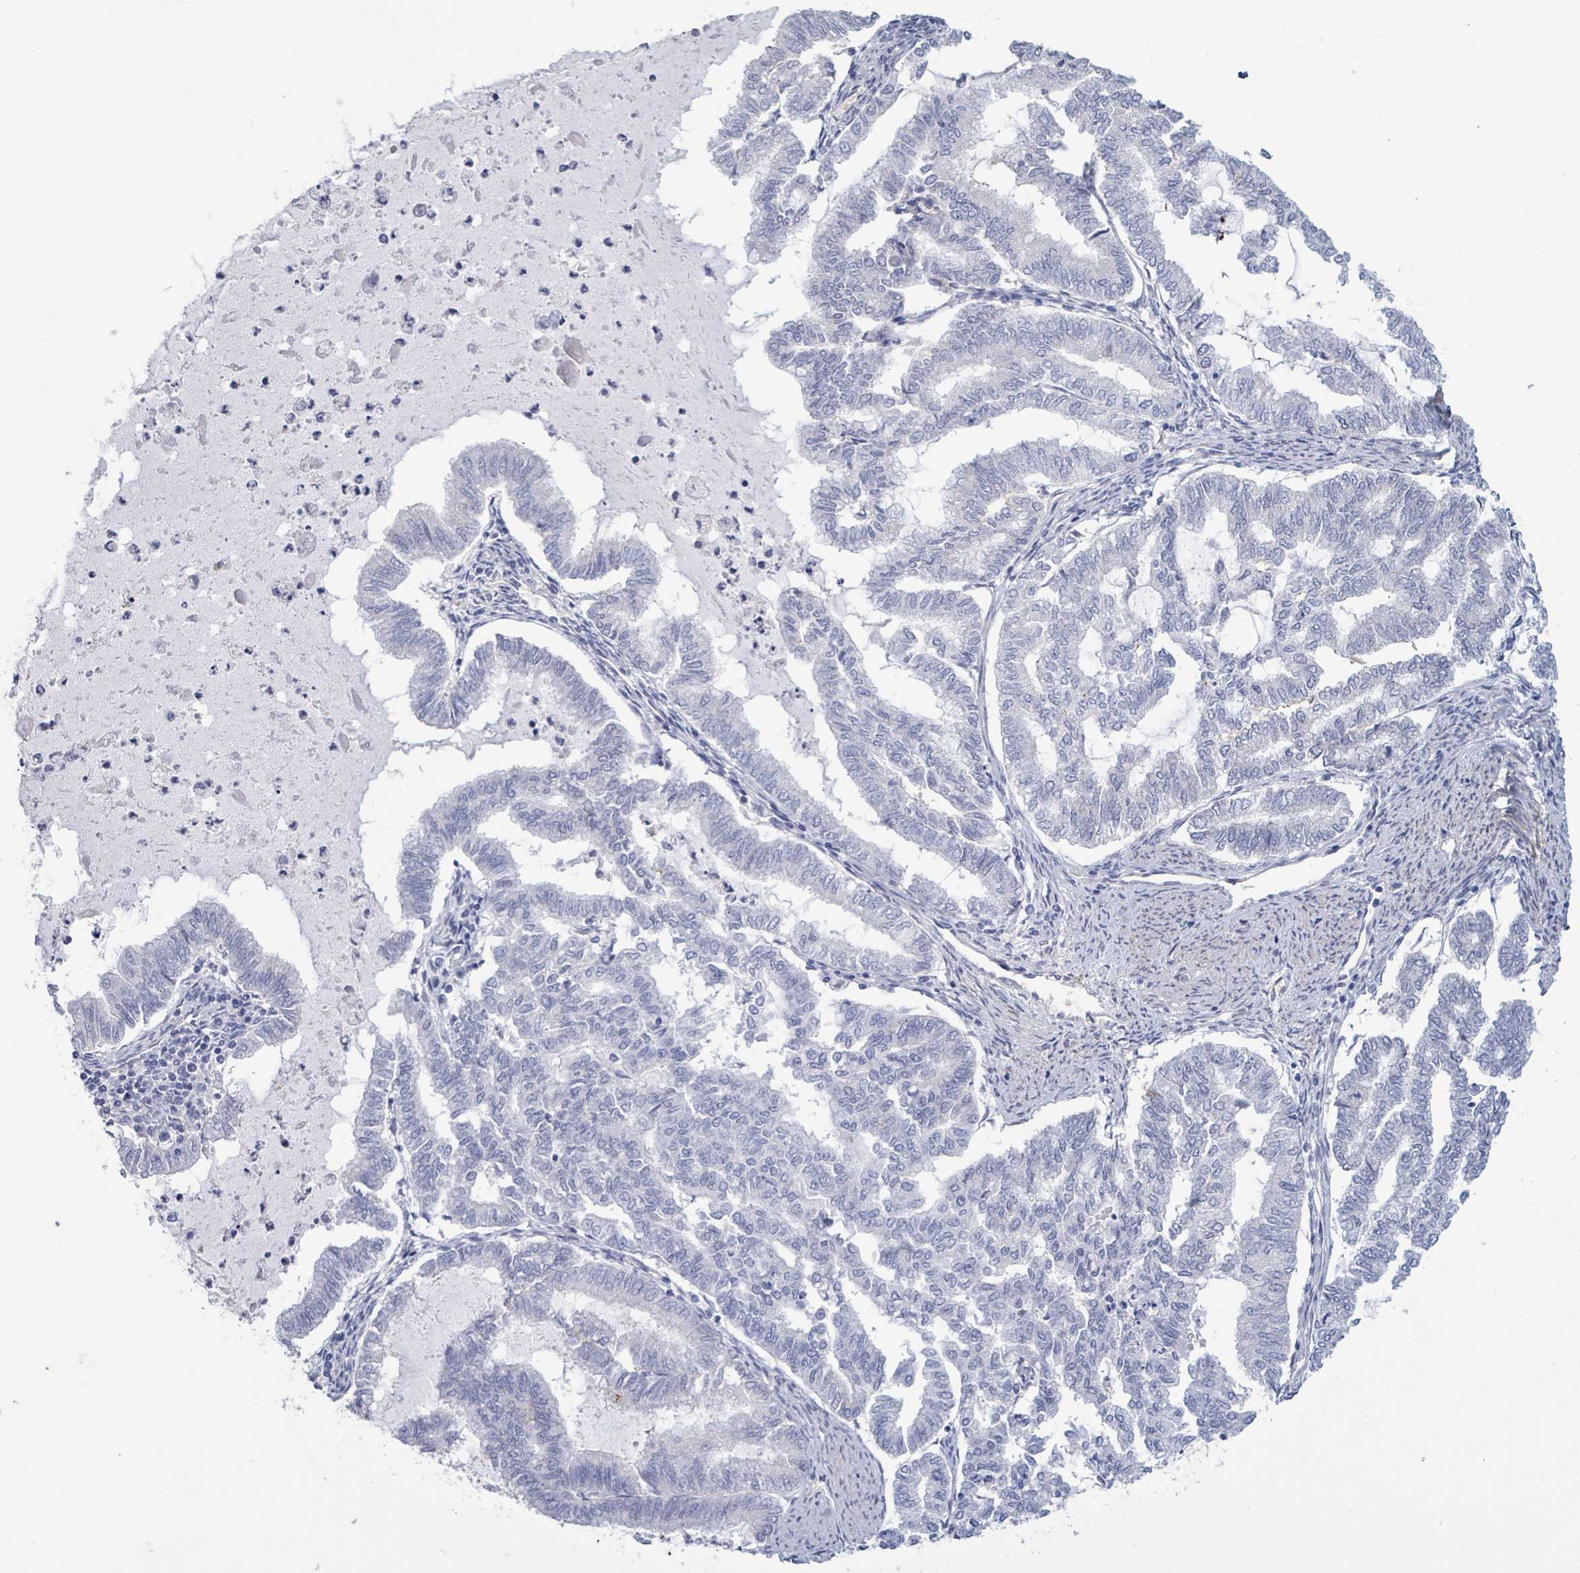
{"staining": {"intensity": "negative", "quantity": "none", "location": "none"}, "tissue": "endometrial cancer", "cell_type": "Tumor cells", "image_type": "cancer", "snomed": [{"axis": "morphology", "description": "Adenocarcinoma, NOS"}, {"axis": "topography", "description": "Endometrium"}], "caption": "Endometrial cancer (adenocarcinoma) was stained to show a protein in brown. There is no significant staining in tumor cells.", "gene": "PKLR", "patient": {"sex": "female", "age": 79}}